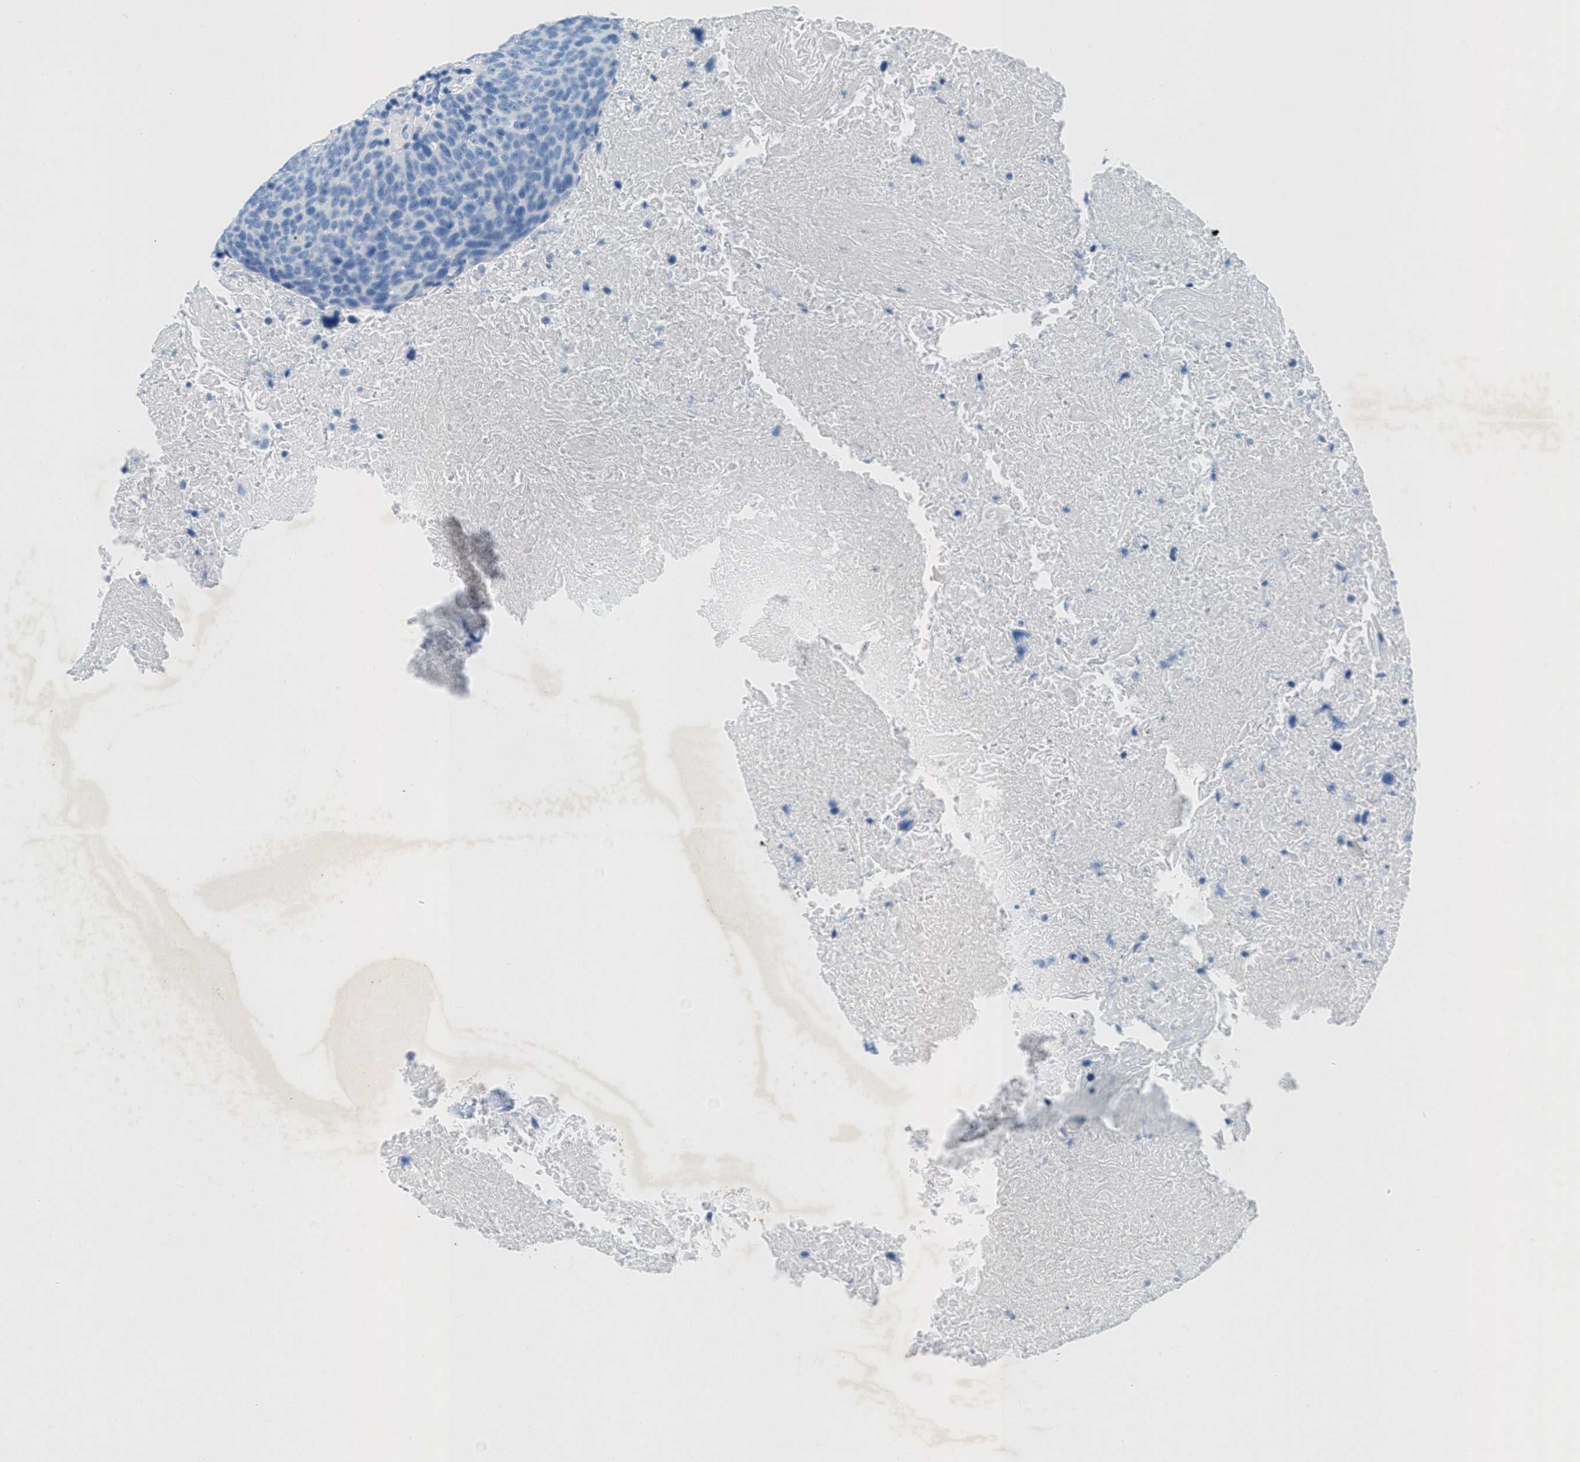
{"staining": {"intensity": "negative", "quantity": "none", "location": "none"}, "tissue": "head and neck cancer", "cell_type": "Tumor cells", "image_type": "cancer", "snomed": [{"axis": "morphology", "description": "Squamous cell carcinoma, NOS"}, {"axis": "morphology", "description": "Squamous cell carcinoma, metastatic, NOS"}, {"axis": "topography", "description": "Lymph node"}, {"axis": "topography", "description": "Head-Neck"}], "caption": "This histopathology image is of head and neck metastatic squamous cell carcinoma stained with immunohistochemistry (IHC) to label a protein in brown with the nuclei are counter-stained blue. There is no staining in tumor cells.", "gene": "GALNT17", "patient": {"sex": "male", "age": 62}}